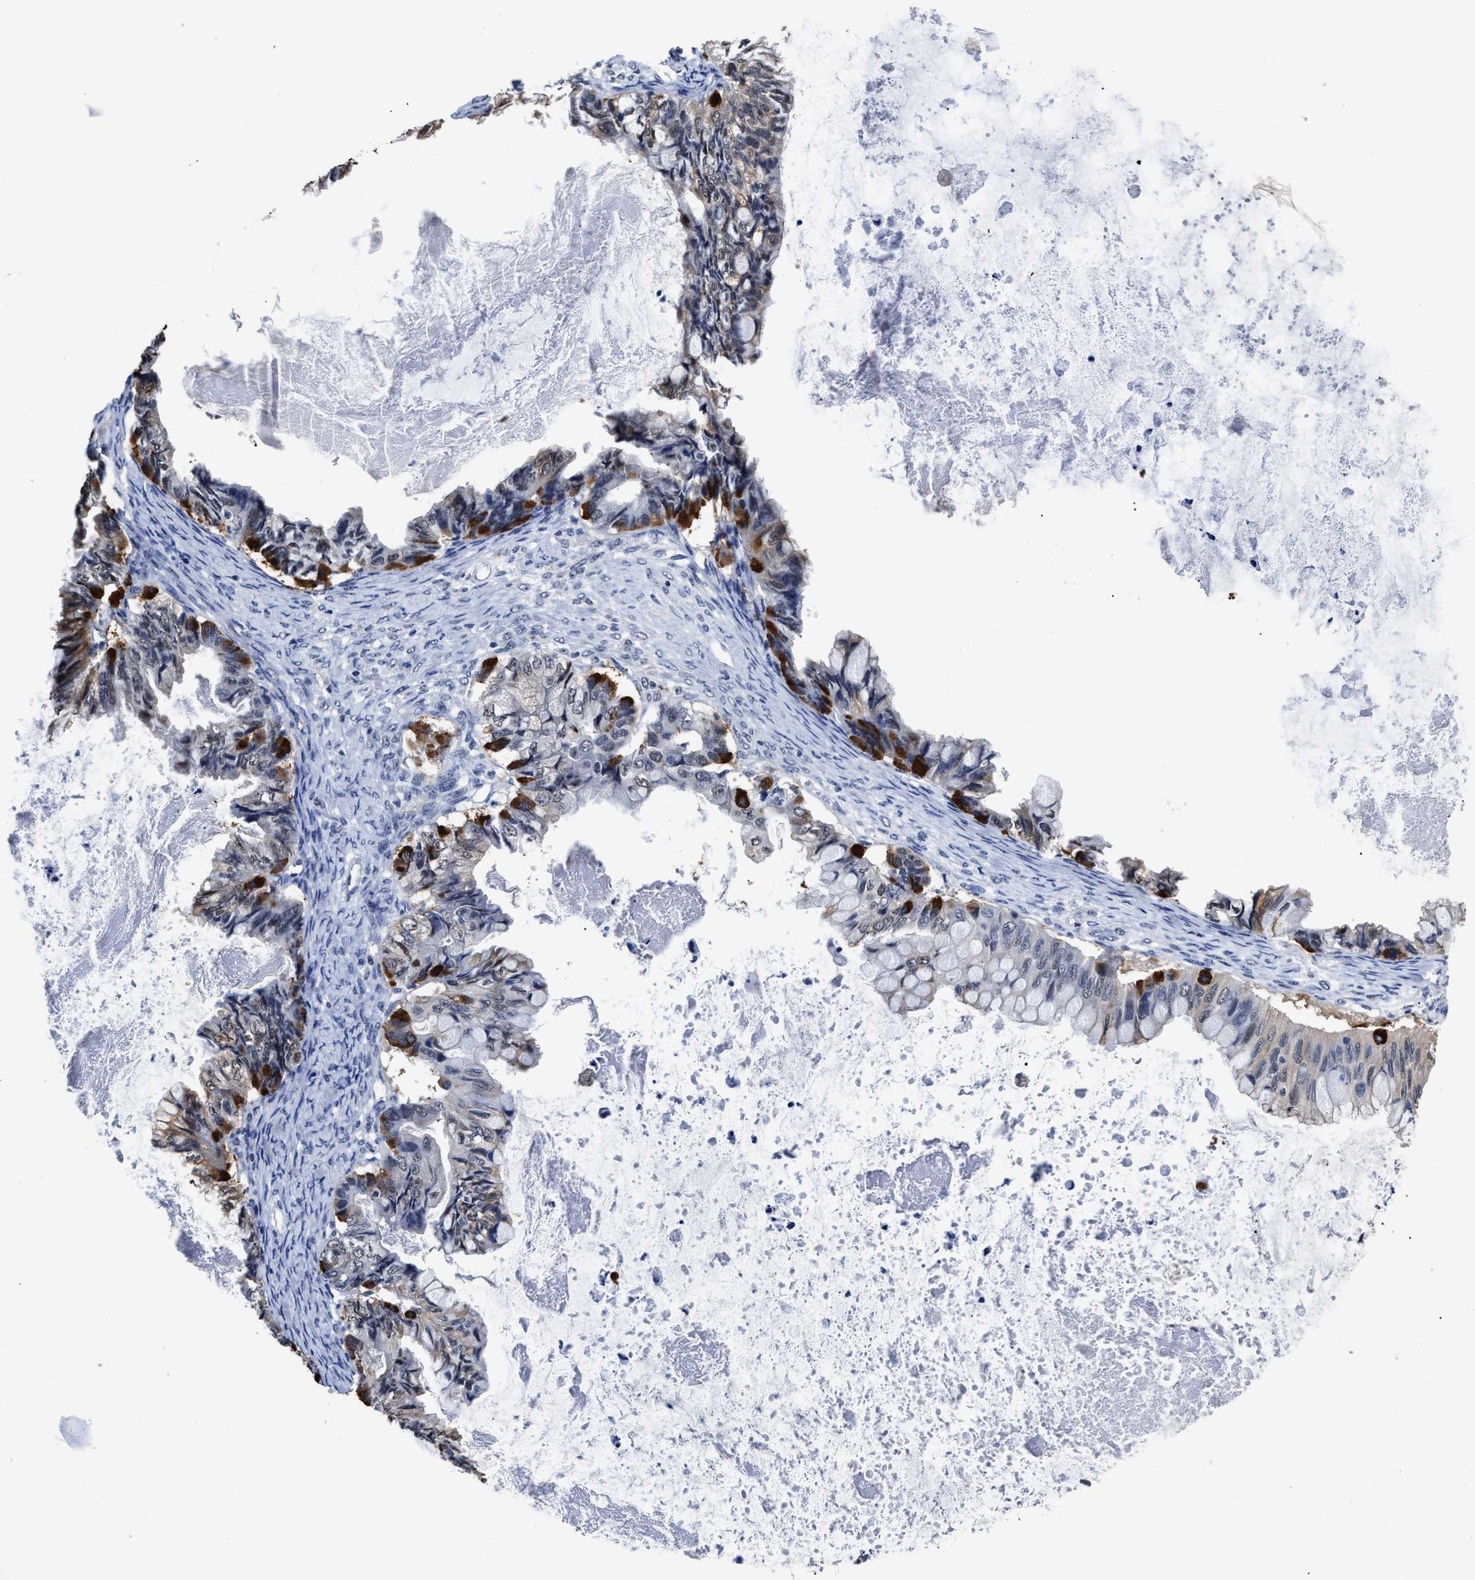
{"staining": {"intensity": "strong", "quantity": "<25%", "location": "cytoplasmic/membranous"}, "tissue": "ovarian cancer", "cell_type": "Tumor cells", "image_type": "cancer", "snomed": [{"axis": "morphology", "description": "Cystadenocarcinoma, mucinous, NOS"}, {"axis": "topography", "description": "Ovary"}], "caption": "Human mucinous cystadenocarcinoma (ovarian) stained for a protein (brown) demonstrates strong cytoplasmic/membranous positive staining in about <25% of tumor cells.", "gene": "PRPF4B", "patient": {"sex": "female", "age": 80}}